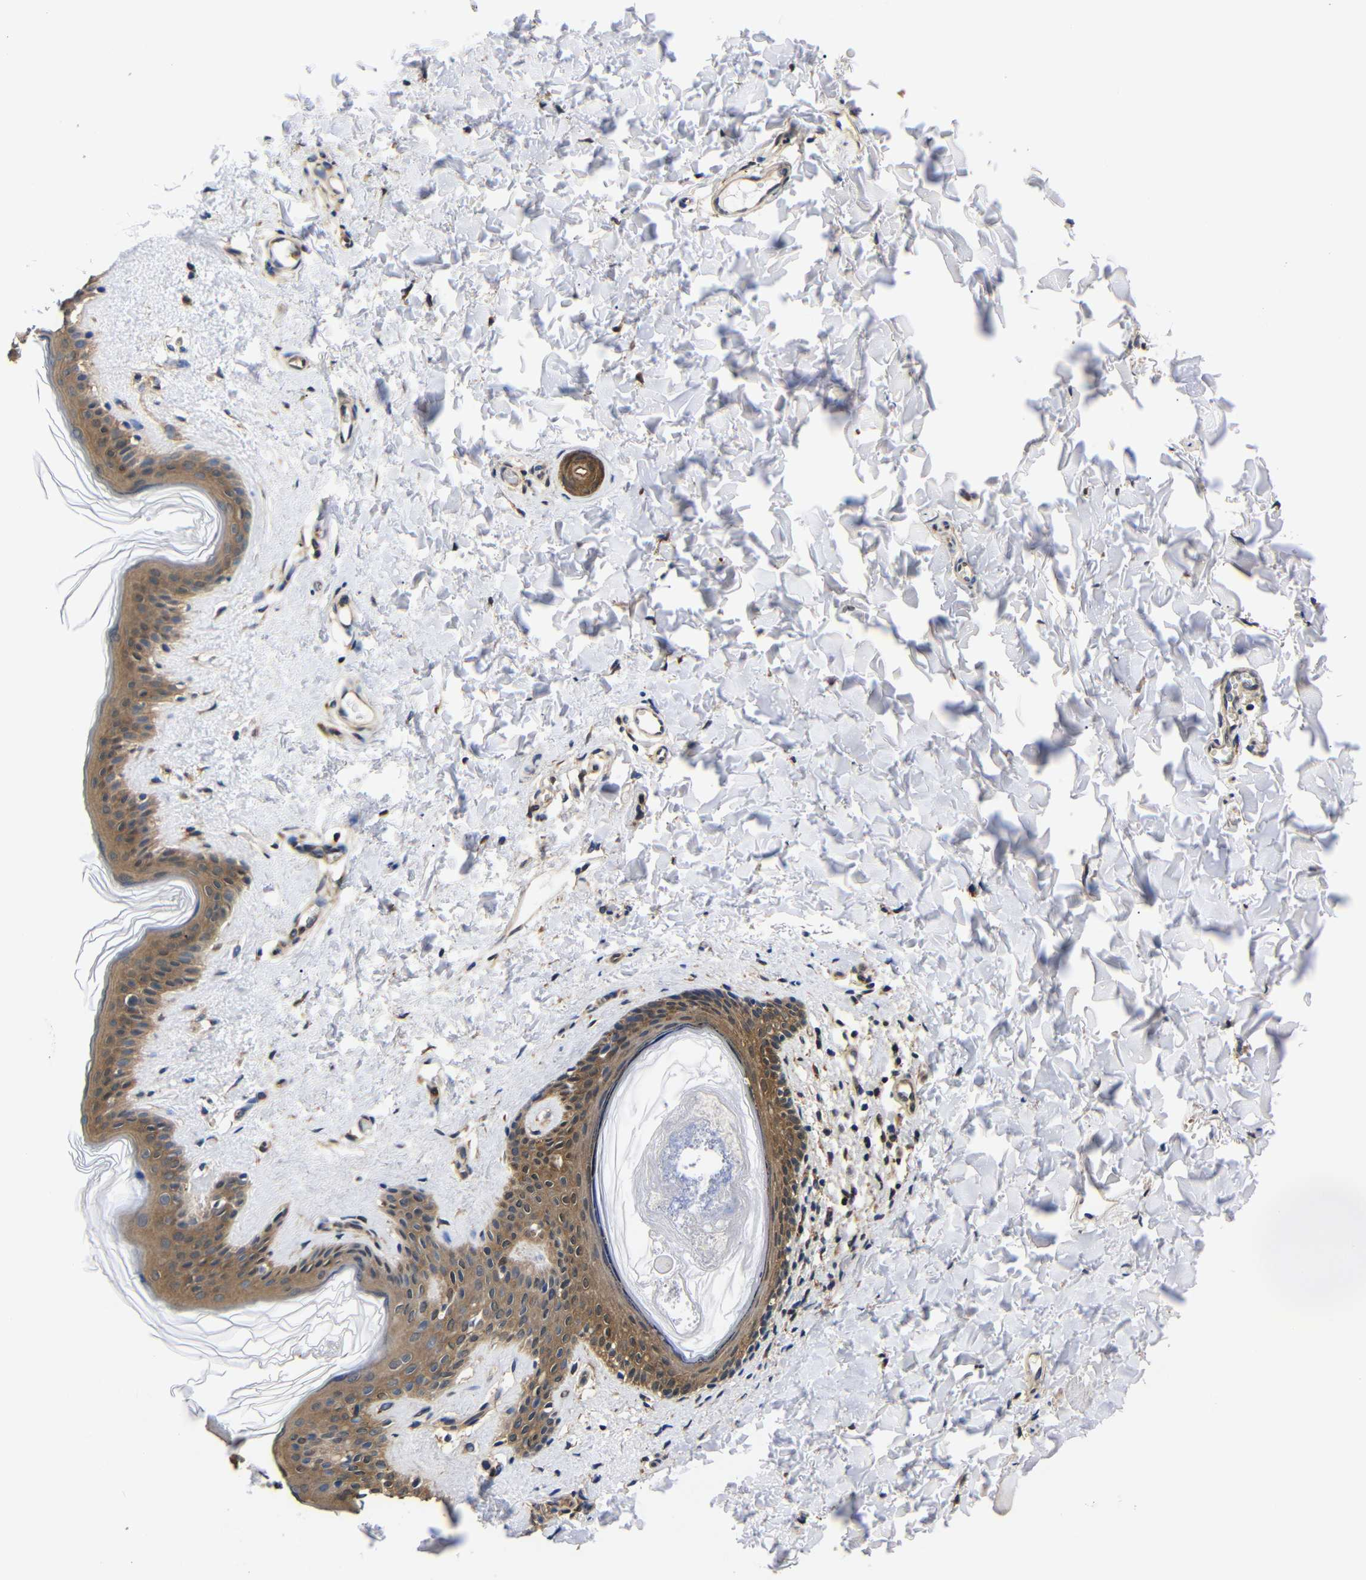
{"staining": {"intensity": "moderate", "quantity": "25%-75%", "location": "cytoplasmic/membranous"}, "tissue": "skin", "cell_type": "Fibroblasts", "image_type": "normal", "snomed": [{"axis": "morphology", "description": "Normal tissue, NOS"}, {"axis": "topography", "description": "Skin"}], "caption": "A micrograph showing moderate cytoplasmic/membranous staining in about 25%-75% of fibroblasts in benign skin, as visualized by brown immunohistochemical staining.", "gene": "LRRCC1", "patient": {"sex": "female", "age": 41}}